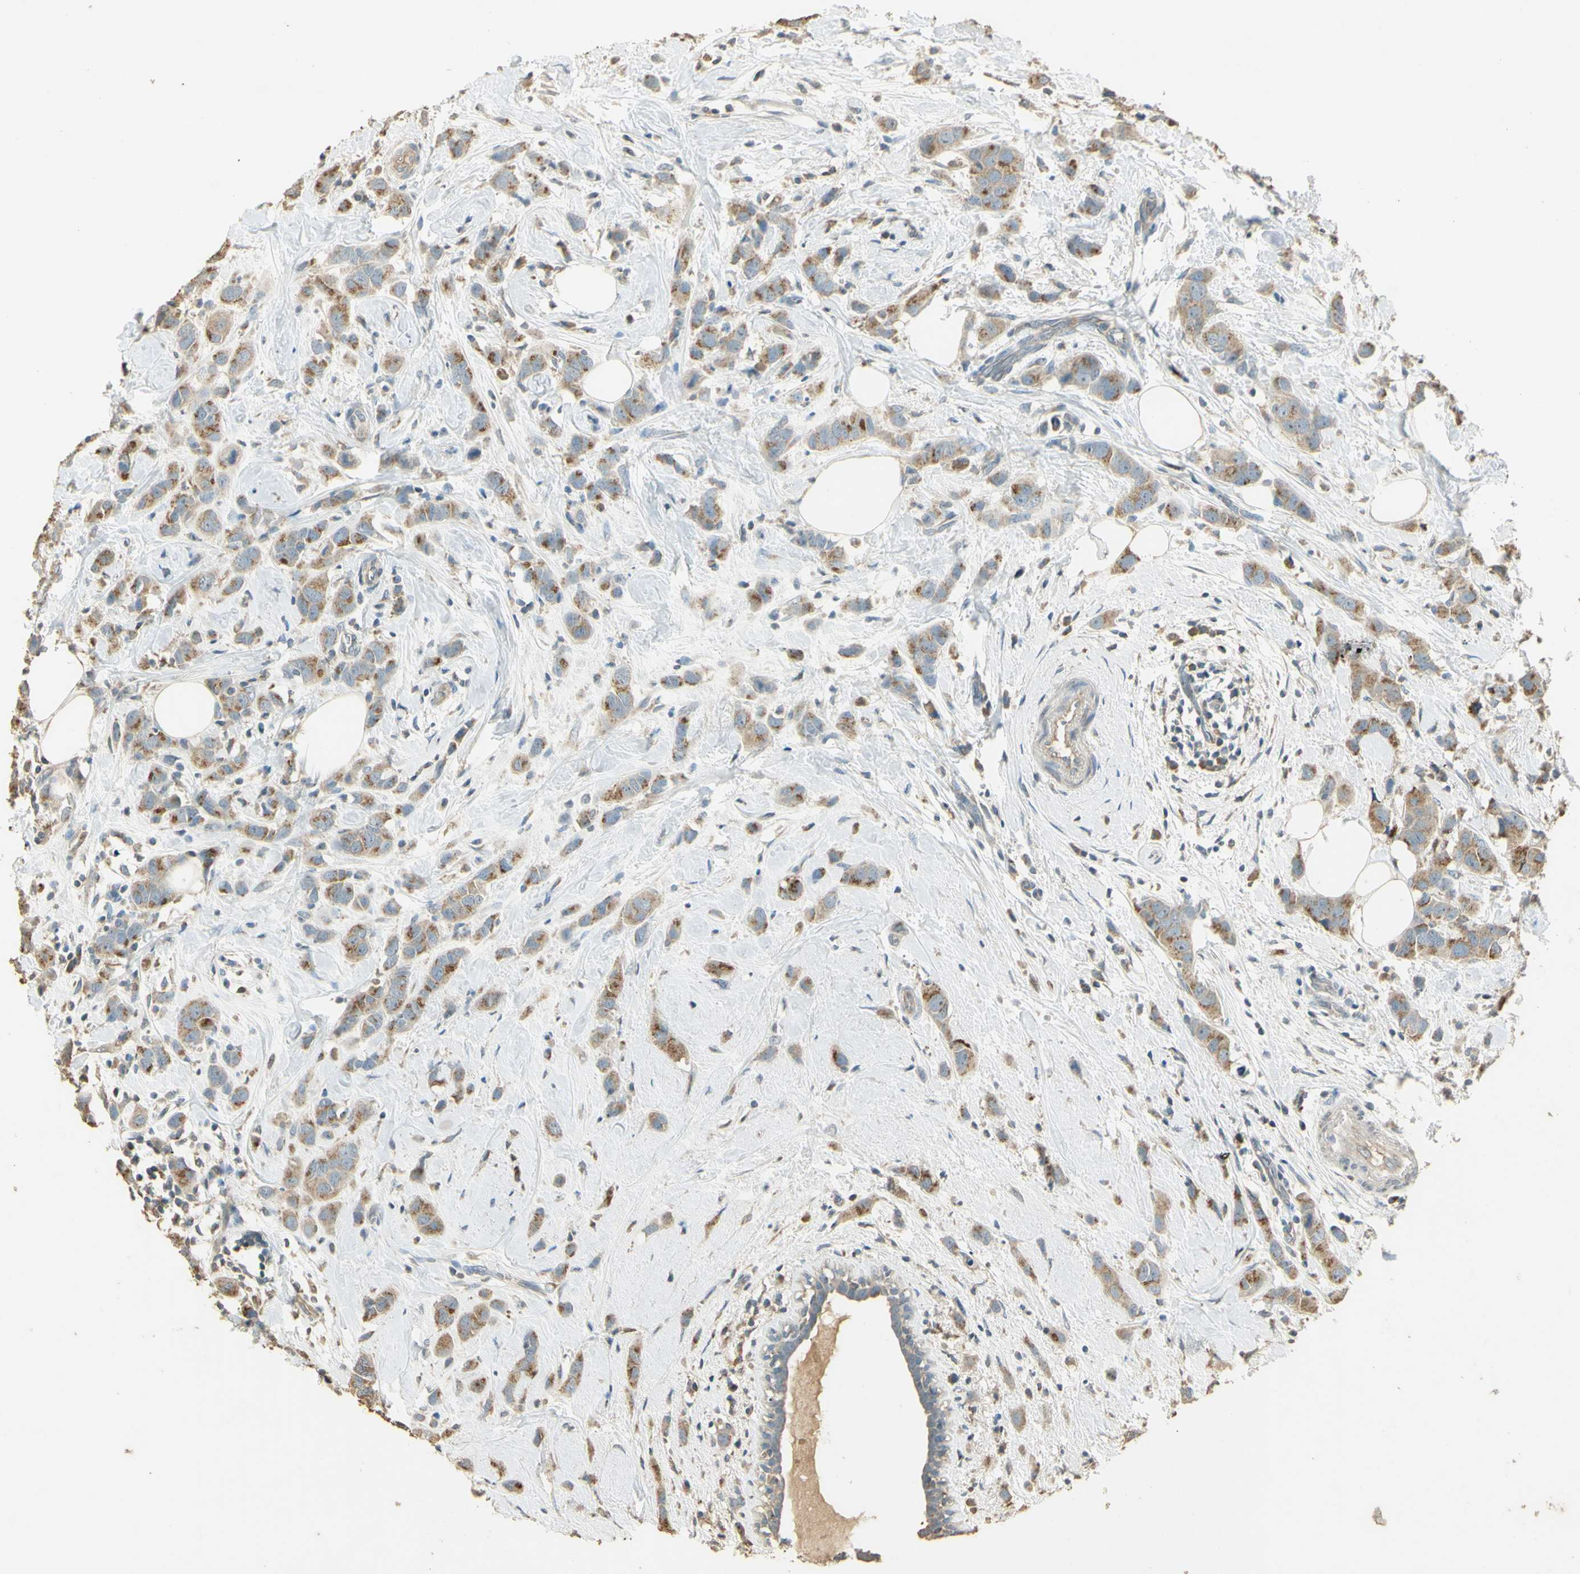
{"staining": {"intensity": "moderate", "quantity": ">75%", "location": "cytoplasmic/membranous"}, "tissue": "breast cancer", "cell_type": "Tumor cells", "image_type": "cancer", "snomed": [{"axis": "morphology", "description": "Normal tissue, NOS"}, {"axis": "morphology", "description": "Duct carcinoma"}, {"axis": "topography", "description": "Breast"}], "caption": "Immunohistochemistry micrograph of neoplastic tissue: human intraductal carcinoma (breast) stained using immunohistochemistry displays medium levels of moderate protein expression localized specifically in the cytoplasmic/membranous of tumor cells, appearing as a cytoplasmic/membranous brown color.", "gene": "UXS1", "patient": {"sex": "female", "age": 50}}